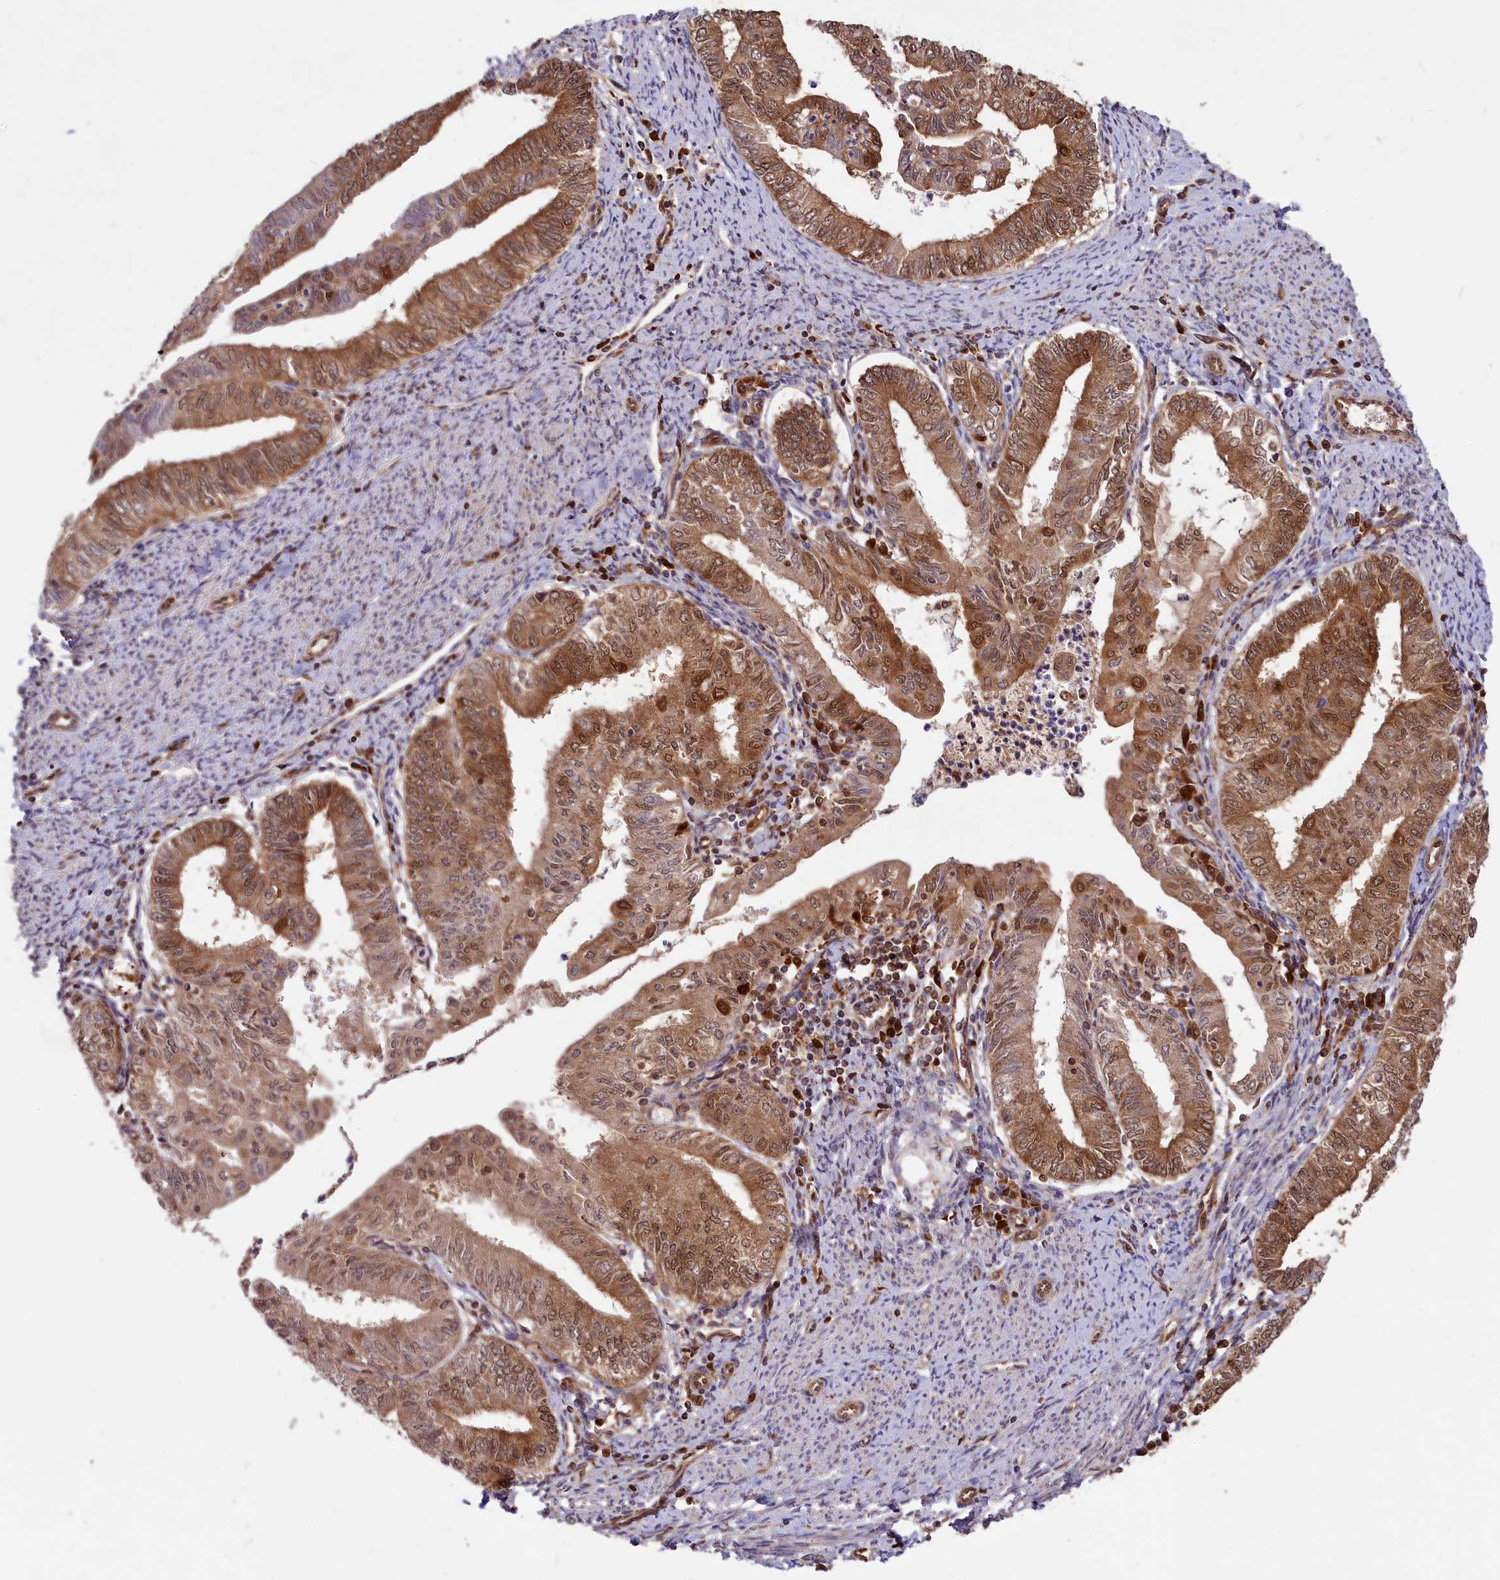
{"staining": {"intensity": "moderate", "quantity": ">75%", "location": "cytoplasmic/membranous,nuclear"}, "tissue": "endometrial cancer", "cell_type": "Tumor cells", "image_type": "cancer", "snomed": [{"axis": "morphology", "description": "Adenocarcinoma, NOS"}, {"axis": "topography", "description": "Endometrium"}], "caption": "A medium amount of moderate cytoplasmic/membranous and nuclear expression is present in about >75% of tumor cells in endometrial cancer (adenocarcinoma) tissue.", "gene": "COX17", "patient": {"sex": "female", "age": 66}}